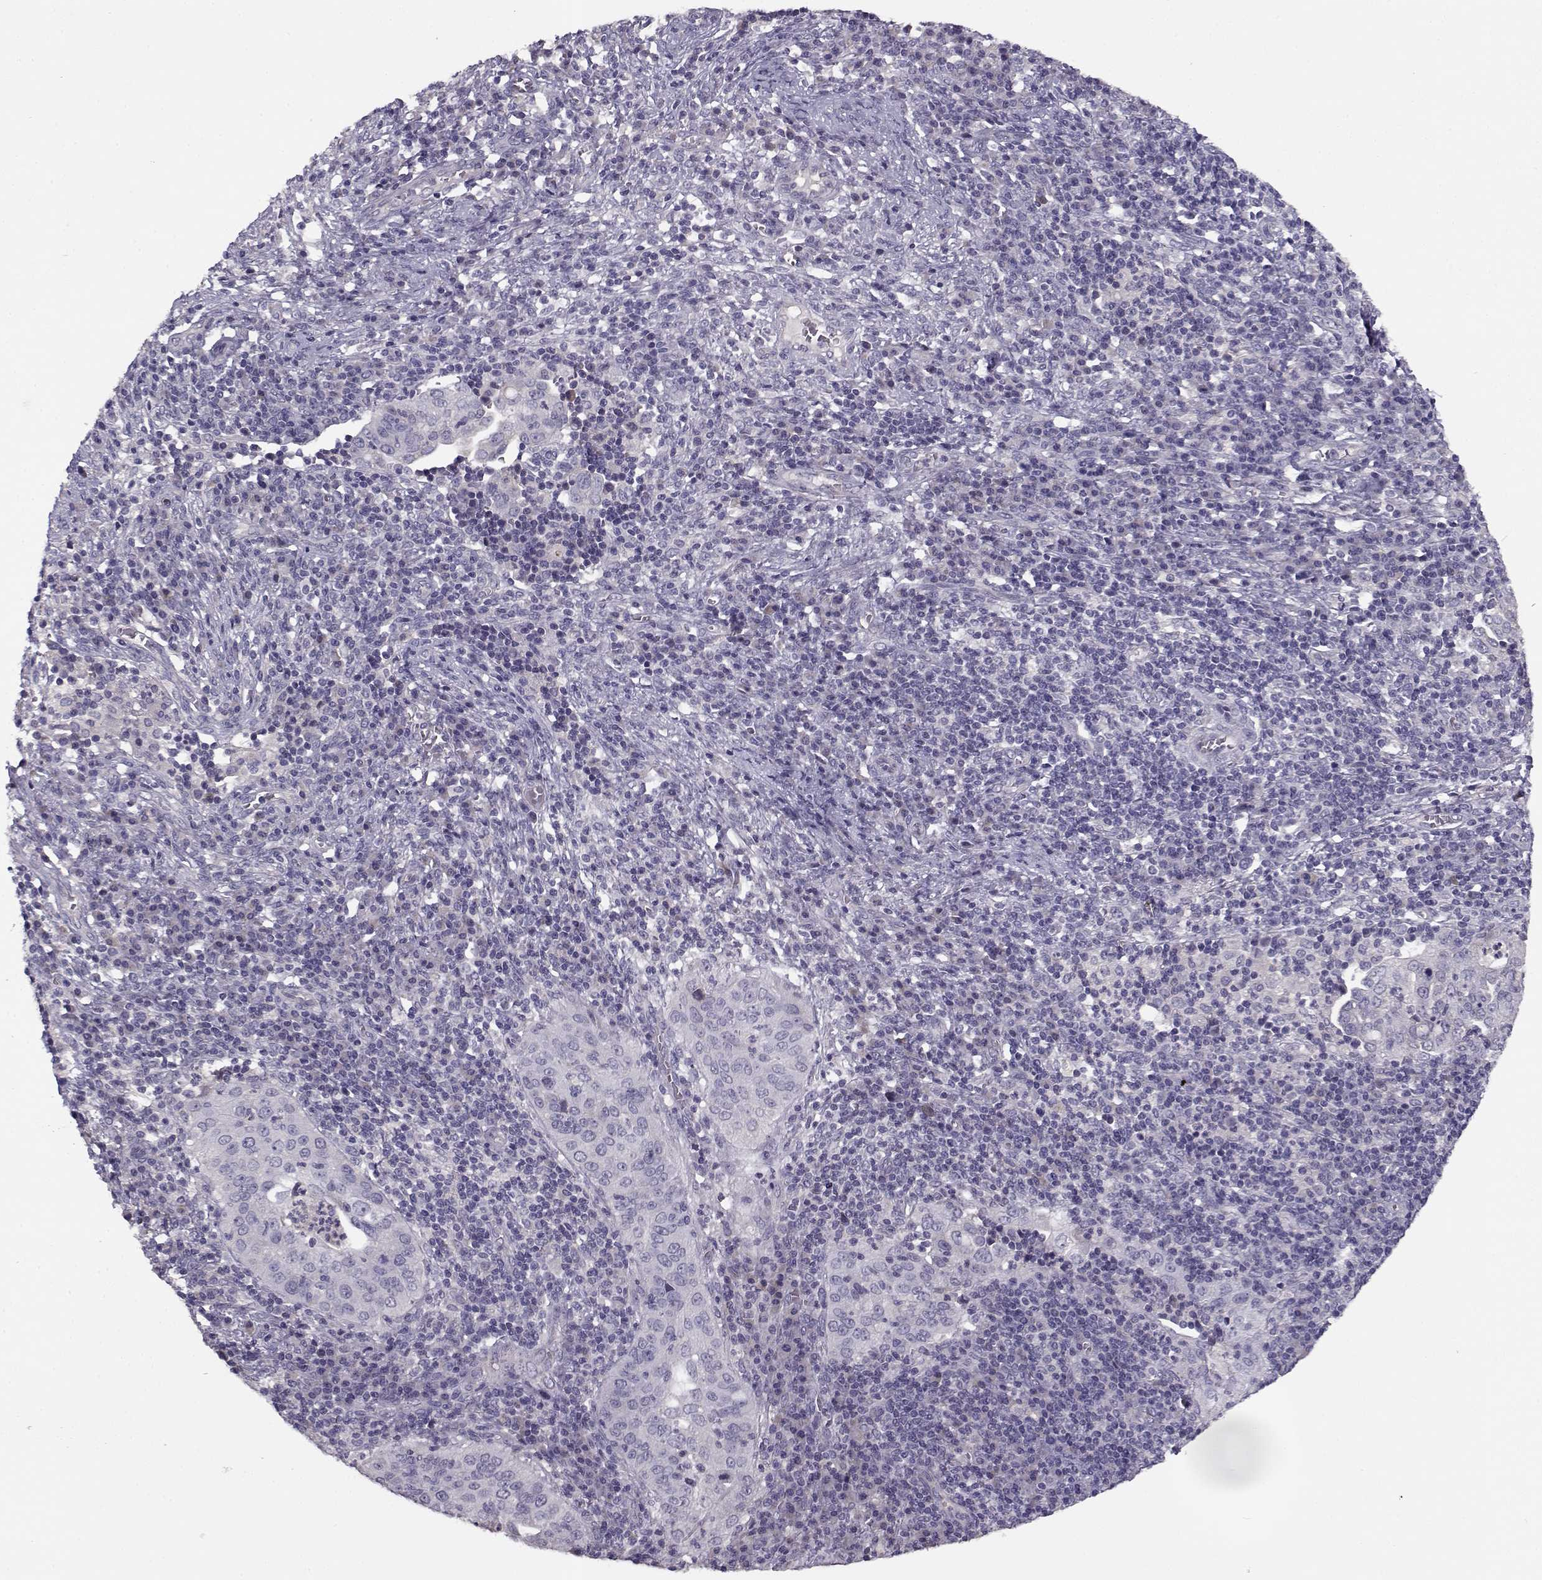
{"staining": {"intensity": "negative", "quantity": "none", "location": "none"}, "tissue": "cervical cancer", "cell_type": "Tumor cells", "image_type": "cancer", "snomed": [{"axis": "morphology", "description": "Squamous cell carcinoma, NOS"}, {"axis": "topography", "description": "Cervix"}], "caption": "Immunohistochemical staining of cervical squamous cell carcinoma exhibits no significant expression in tumor cells. The staining was performed using DAB (3,3'-diaminobenzidine) to visualize the protein expression in brown, while the nuclei were stained in blue with hematoxylin (Magnification: 20x).", "gene": "TMEM145", "patient": {"sex": "female", "age": 39}}